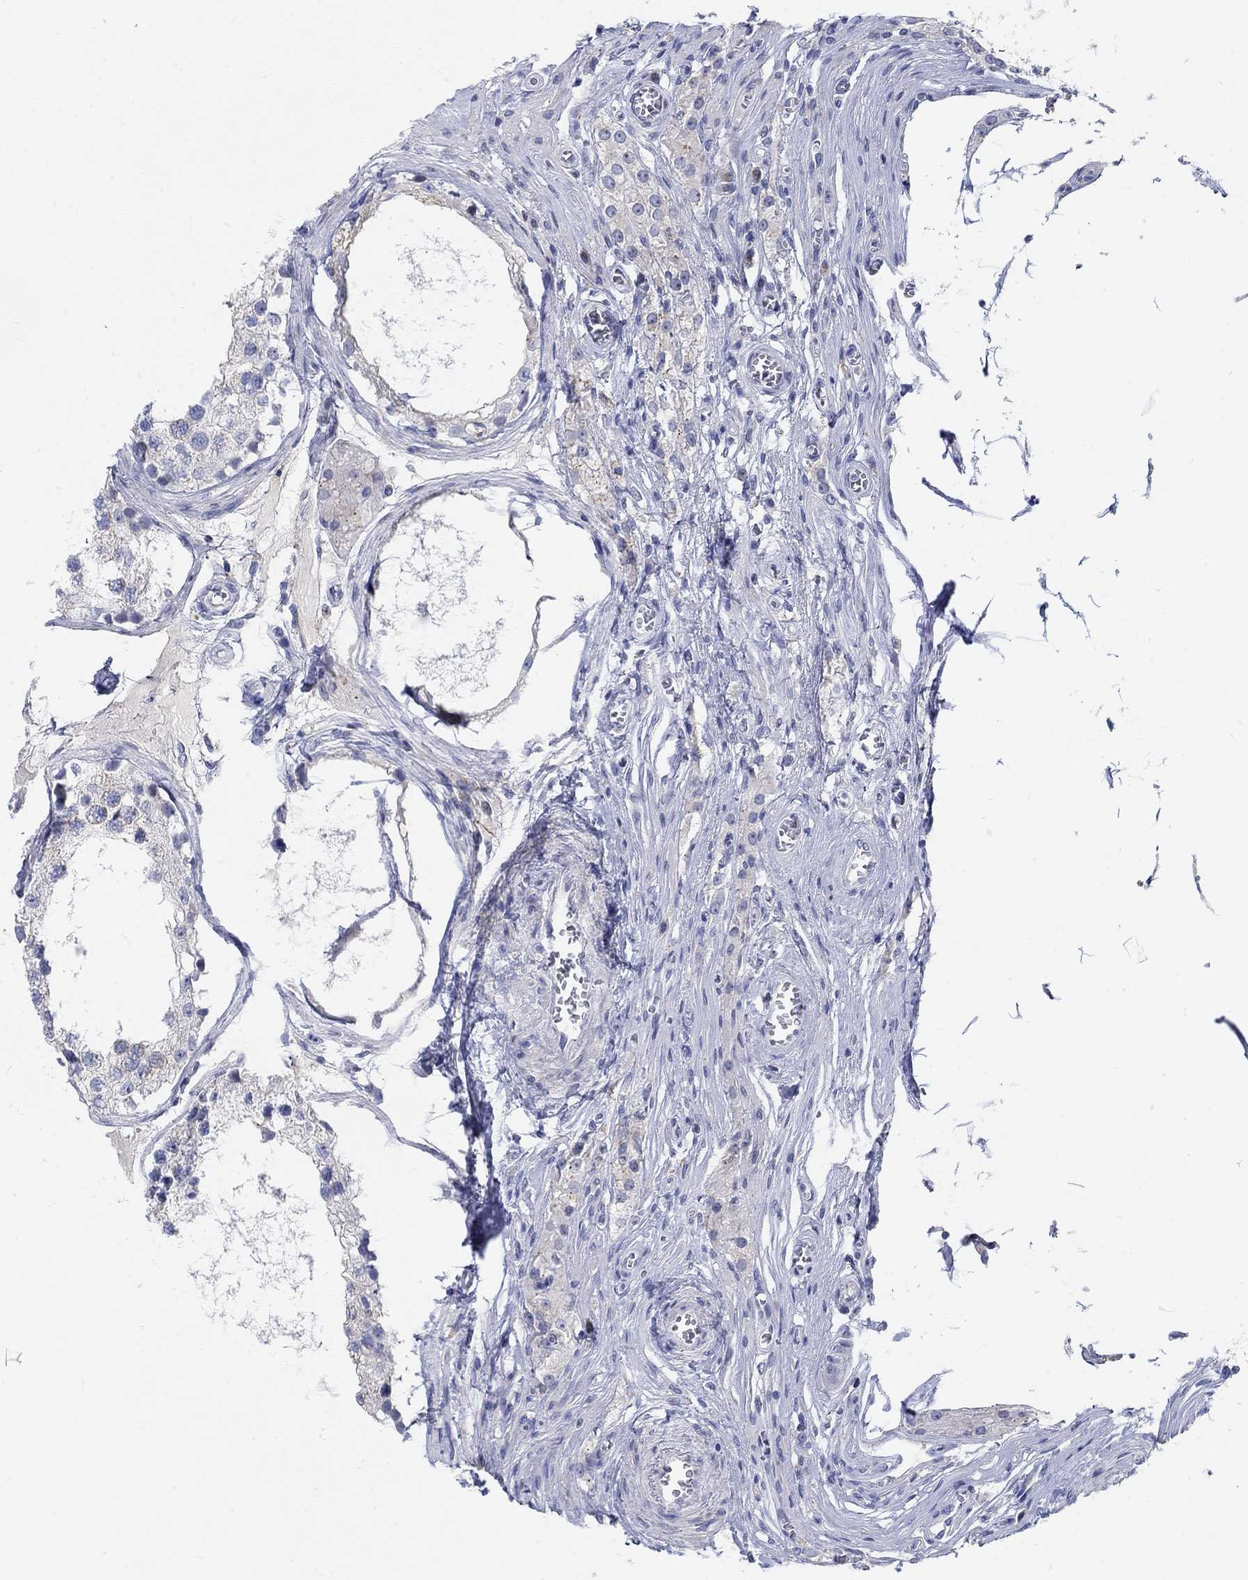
{"staining": {"intensity": "negative", "quantity": "none", "location": "none"}, "tissue": "testis", "cell_type": "Cells in seminiferous ducts", "image_type": "normal", "snomed": [{"axis": "morphology", "description": "Normal tissue, NOS"}, {"axis": "morphology", "description": "Seminoma, NOS"}, {"axis": "topography", "description": "Testis"}], "caption": "IHC histopathology image of benign testis stained for a protein (brown), which reveals no expression in cells in seminiferous ducts.", "gene": "NAV3", "patient": {"sex": "male", "age": 65}}